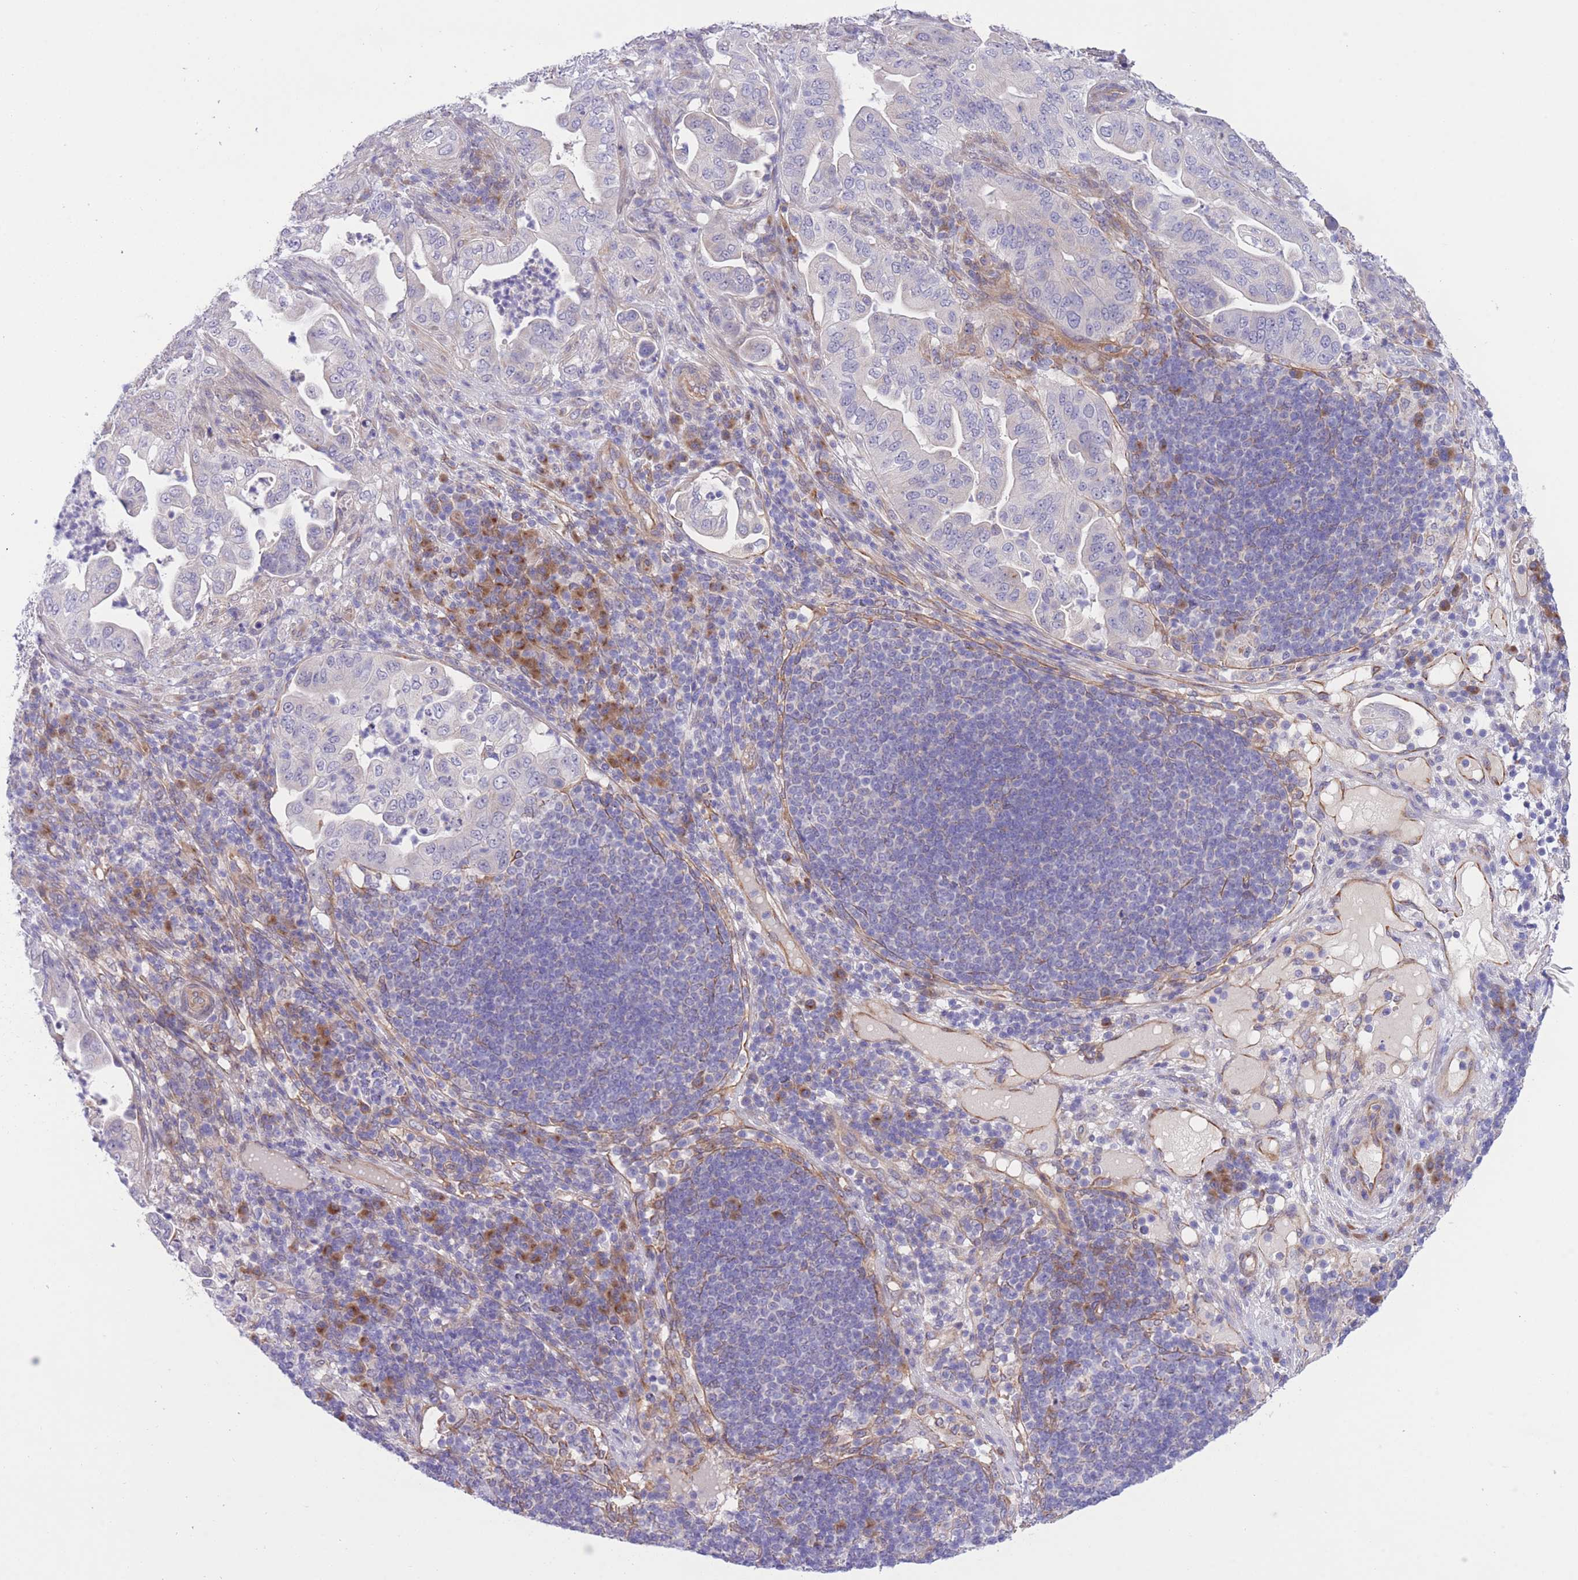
{"staining": {"intensity": "negative", "quantity": "none", "location": "none"}, "tissue": "pancreatic cancer", "cell_type": "Tumor cells", "image_type": "cancer", "snomed": [{"axis": "morphology", "description": "Adenocarcinoma, NOS"}, {"axis": "topography", "description": "Pancreas"}], "caption": "A high-resolution photomicrograph shows immunohistochemistry staining of pancreatic adenocarcinoma, which reveals no significant positivity in tumor cells. (DAB (3,3'-diaminobenzidine) immunohistochemistry (IHC) with hematoxylin counter stain).", "gene": "WWOX", "patient": {"sex": "female", "age": 63}}